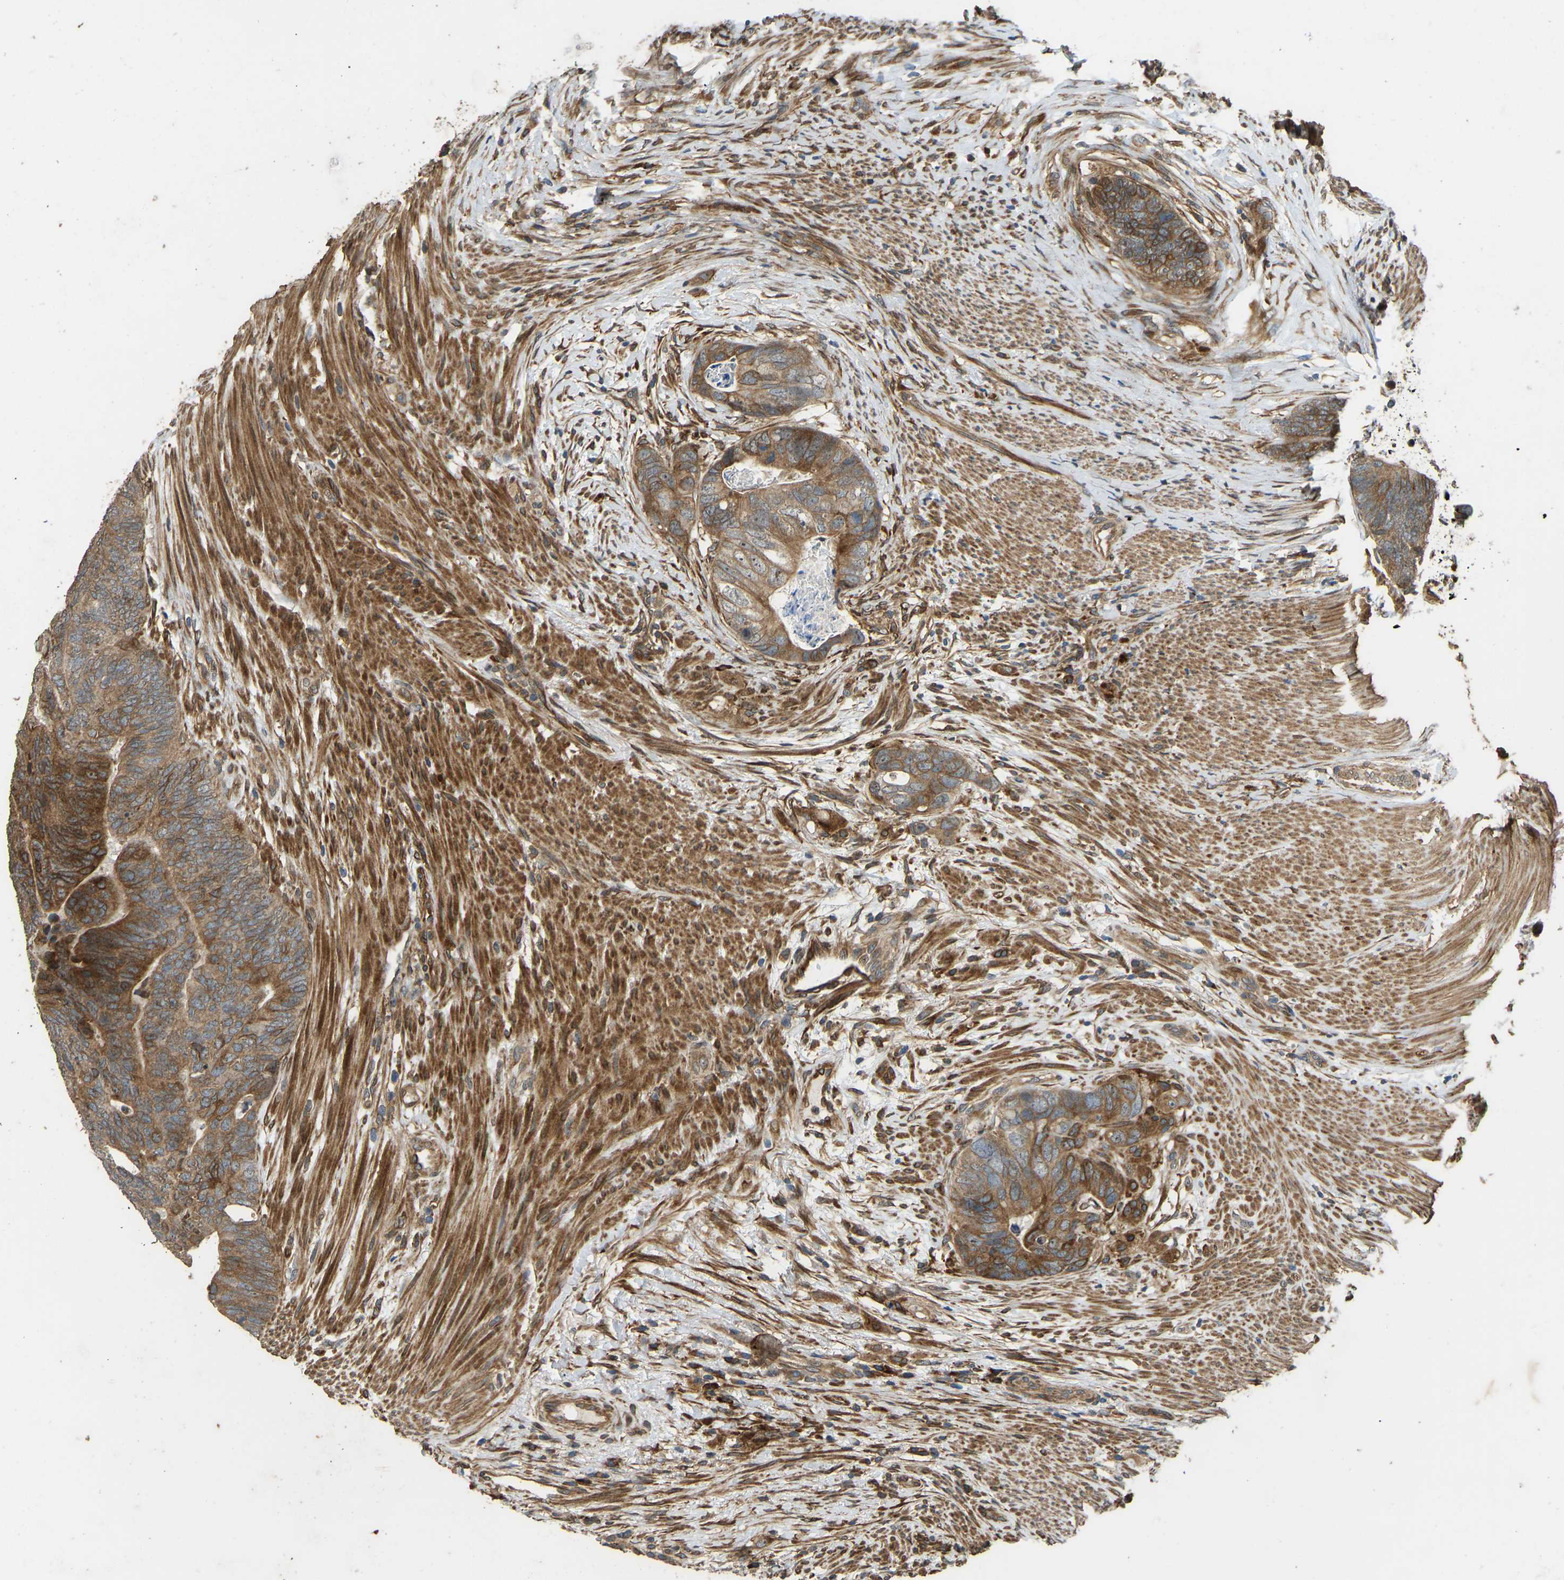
{"staining": {"intensity": "moderate", "quantity": ">75%", "location": "cytoplasmic/membranous"}, "tissue": "colorectal cancer", "cell_type": "Tumor cells", "image_type": "cancer", "snomed": [{"axis": "morphology", "description": "Adenocarcinoma, NOS"}, {"axis": "topography", "description": "Colon"}], "caption": "This is an image of IHC staining of adenocarcinoma (colorectal), which shows moderate staining in the cytoplasmic/membranous of tumor cells.", "gene": "OS9", "patient": {"sex": "female", "age": 67}}